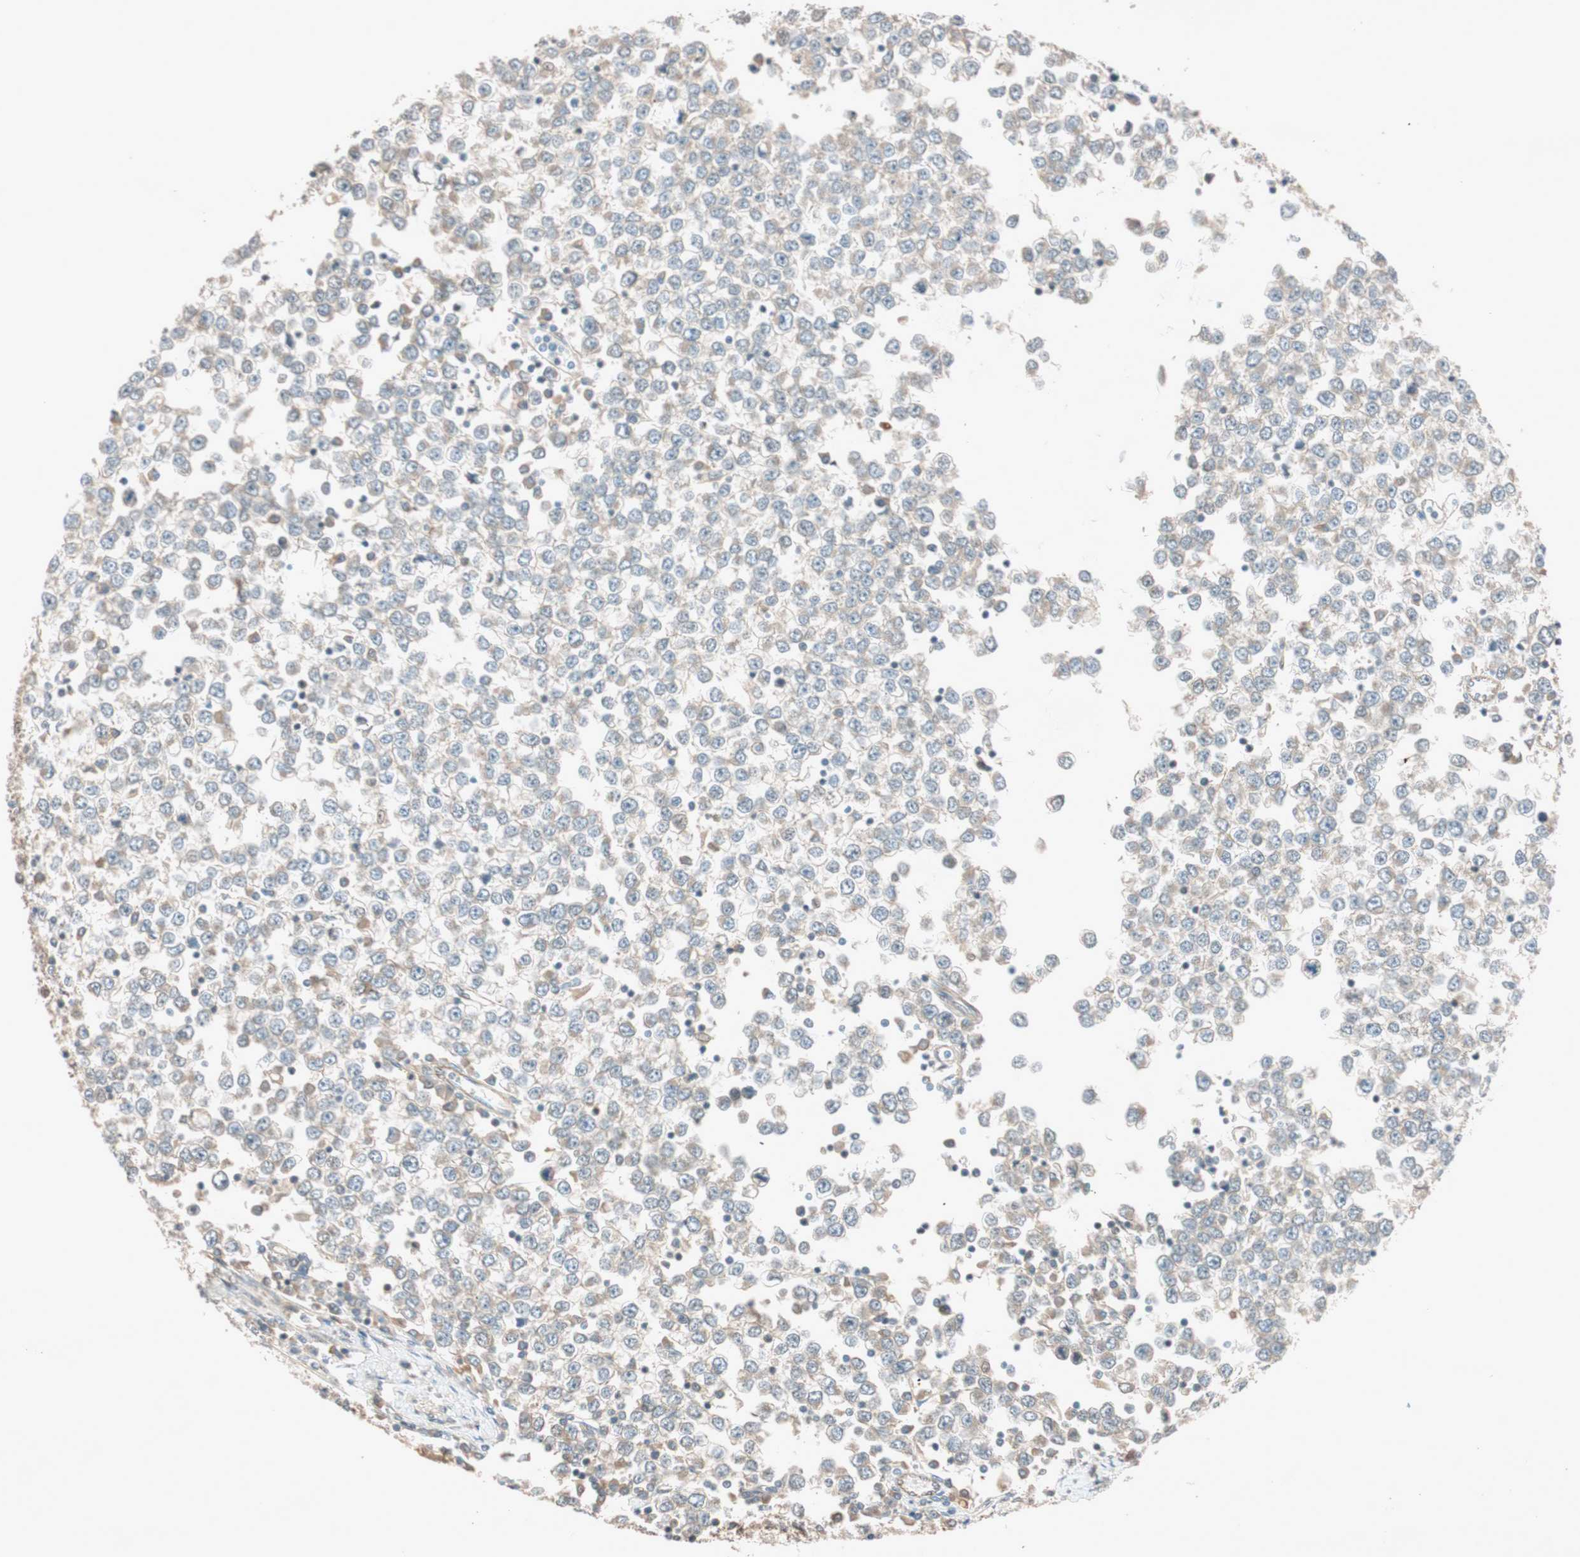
{"staining": {"intensity": "weak", "quantity": "<25%", "location": "cytoplasmic/membranous"}, "tissue": "testis cancer", "cell_type": "Tumor cells", "image_type": "cancer", "snomed": [{"axis": "morphology", "description": "Seminoma, NOS"}, {"axis": "topography", "description": "Testis"}], "caption": "Tumor cells show no significant positivity in seminoma (testis).", "gene": "EPHA6", "patient": {"sex": "male", "age": 65}}